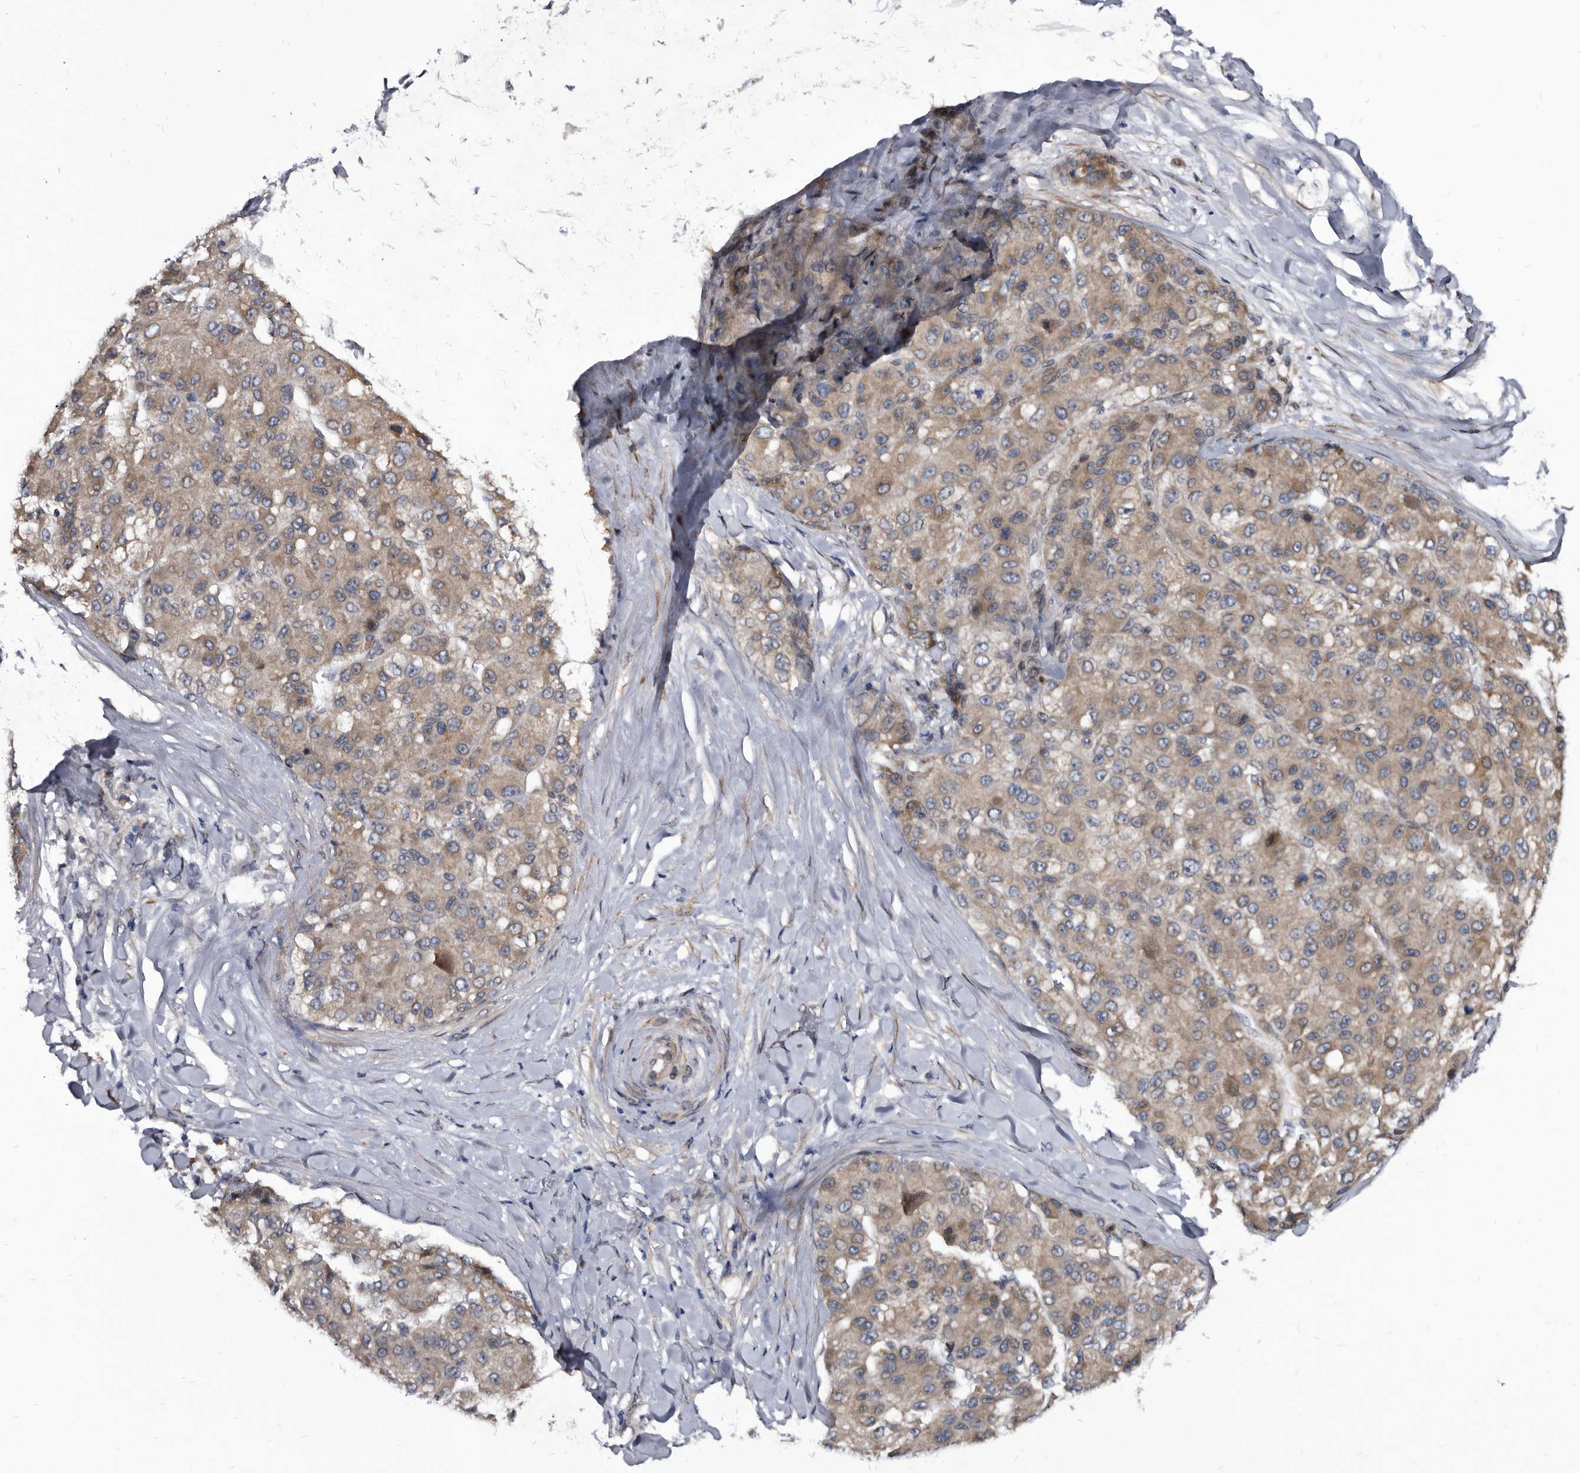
{"staining": {"intensity": "weak", "quantity": ">75%", "location": "cytoplasmic/membranous"}, "tissue": "liver cancer", "cell_type": "Tumor cells", "image_type": "cancer", "snomed": [{"axis": "morphology", "description": "Carcinoma, Hepatocellular, NOS"}, {"axis": "topography", "description": "Liver"}], "caption": "Immunohistochemical staining of human liver cancer demonstrates low levels of weak cytoplasmic/membranous positivity in about >75% of tumor cells.", "gene": "PROM1", "patient": {"sex": "male", "age": 80}}